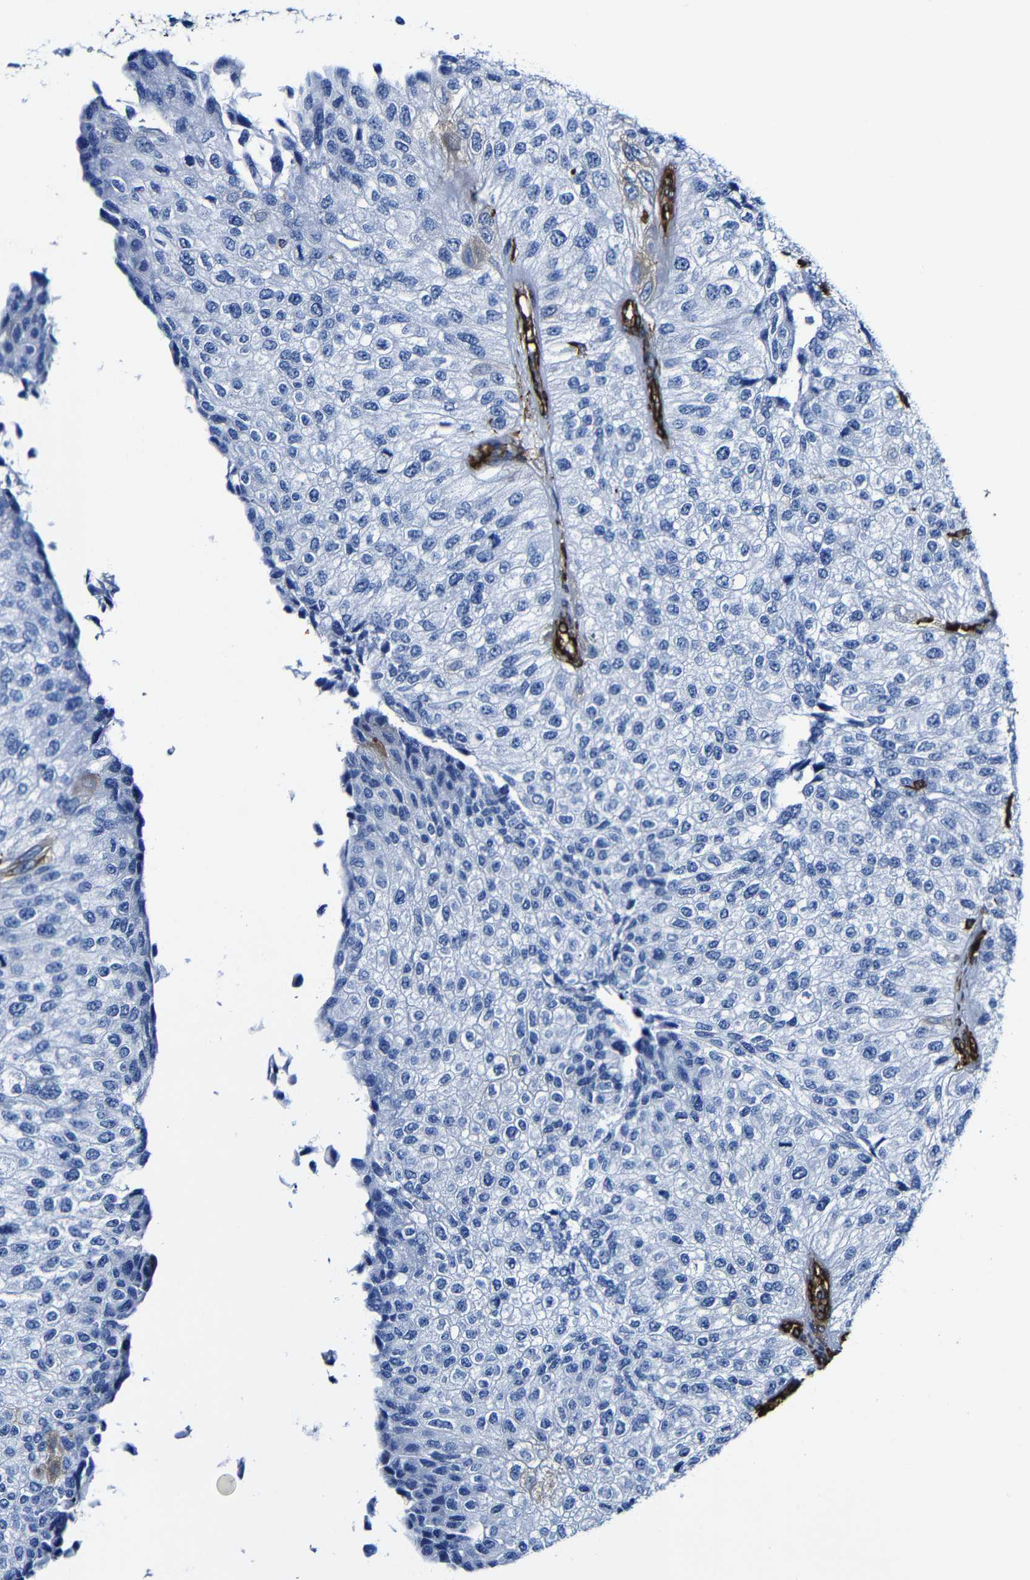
{"staining": {"intensity": "negative", "quantity": "none", "location": "none"}, "tissue": "urothelial cancer", "cell_type": "Tumor cells", "image_type": "cancer", "snomed": [{"axis": "morphology", "description": "Urothelial carcinoma, High grade"}, {"axis": "topography", "description": "Kidney"}, {"axis": "topography", "description": "Urinary bladder"}], "caption": "The micrograph shows no significant expression in tumor cells of urothelial carcinoma (high-grade). (Stains: DAB immunohistochemistry with hematoxylin counter stain, Microscopy: brightfield microscopy at high magnification).", "gene": "MSN", "patient": {"sex": "male", "age": 77}}